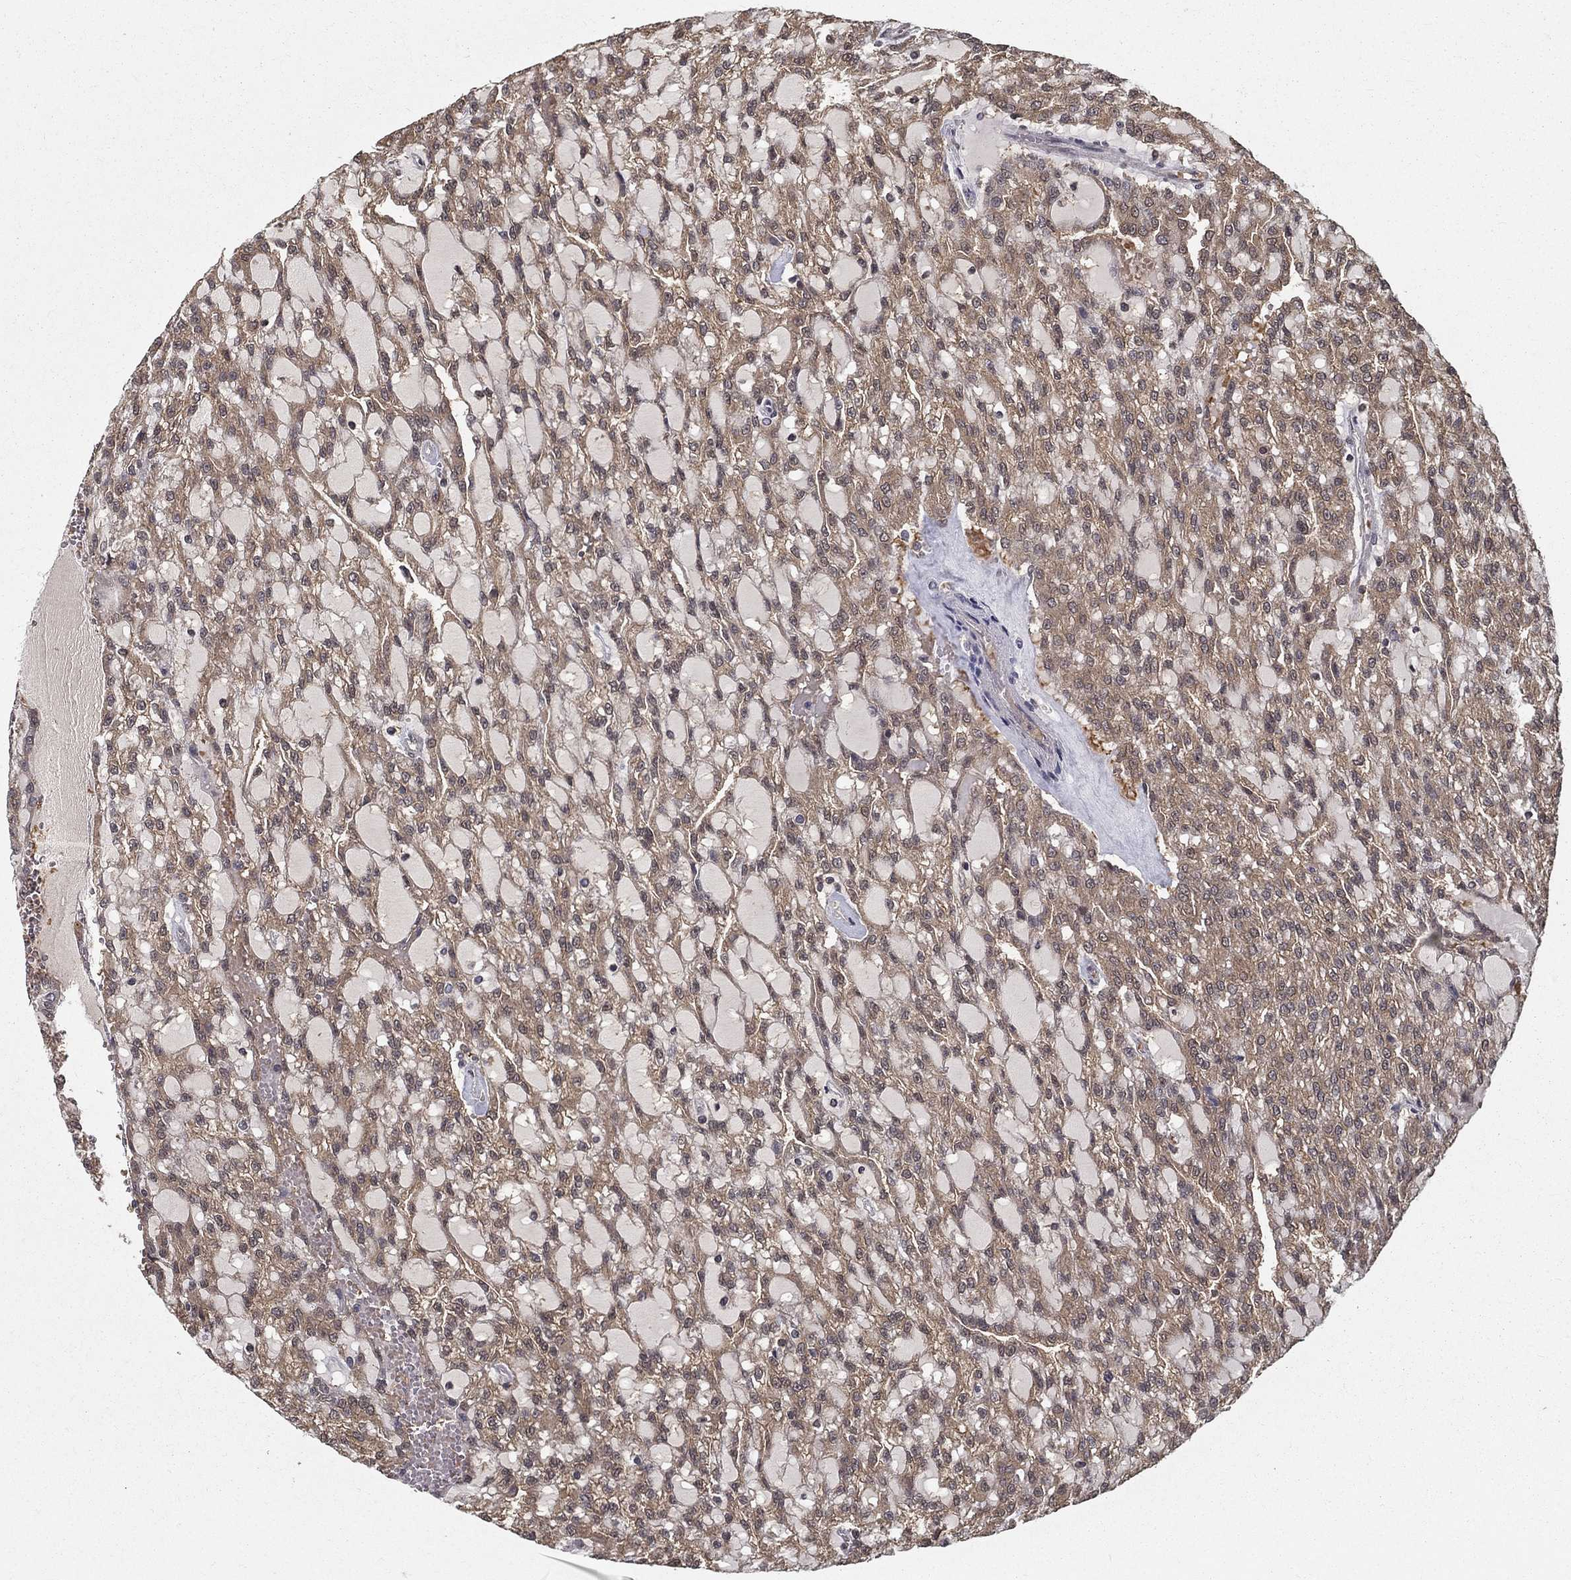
{"staining": {"intensity": "moderate", "quantity": "<25%", "location": "nuclear"}, "tissue": "renal cancer", "cell_type": "Tumor cells", "image_type": "cancer", "snomed": [{"axis": "morphology", "description": "Adenocarcinoma, NOS"}, {"axis": "topography", "description": "Kidney"}], "caption": "High-power microscopy captured an immunohistochemistry image of adenocarcinoma (renal), revealing moderate nuclear staining in approximately <25% of tumor cells.", "gene": "CARM1", "patient": {"sex": "male", "age": 63}}